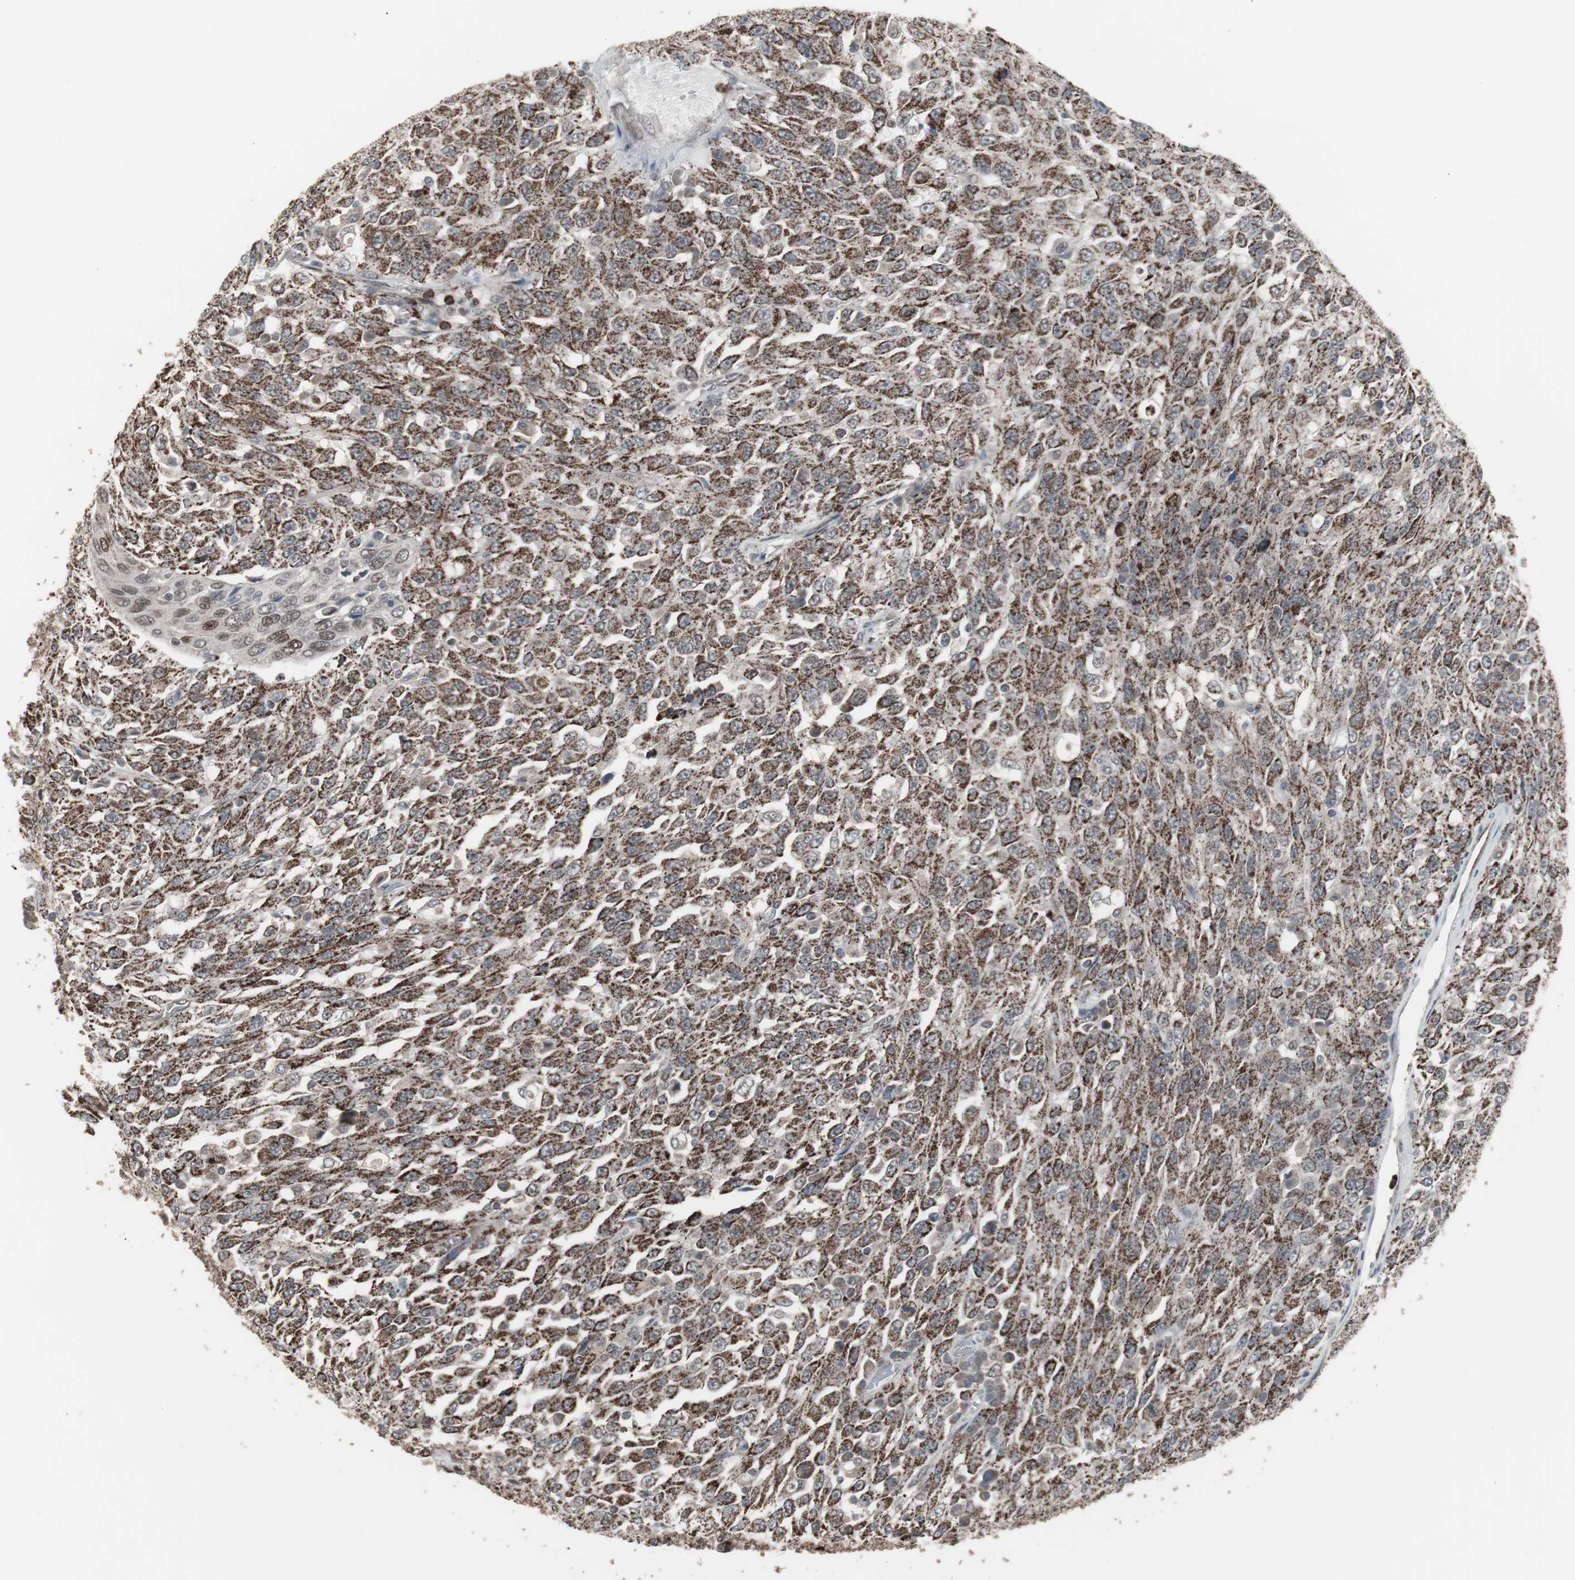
{"staining": {"intensity": "moderate", "quantity": ">75%", "location": "cytoplasmic/membranous,nuclear"}, "tissue": "urothelial cancer", "cell_type": "Tumor cells", "image_type": "cancer", "snomed": [{"axis": "morphology", "description": "Urothelial carcinoma, High grade"}, {"axis": "topography", "description": "Urinary bladder"}], "caption": "This histopathology image exhibits immunohistochemistry (IHC) staining of human urothelial carcinoma (high-grade), with medium moderate cytoplasmic/membranous and nuclear expression in approximately >75% of tumor cells.", "gene": "RXRA", "patient": {"sex": "male", "age": 66}}